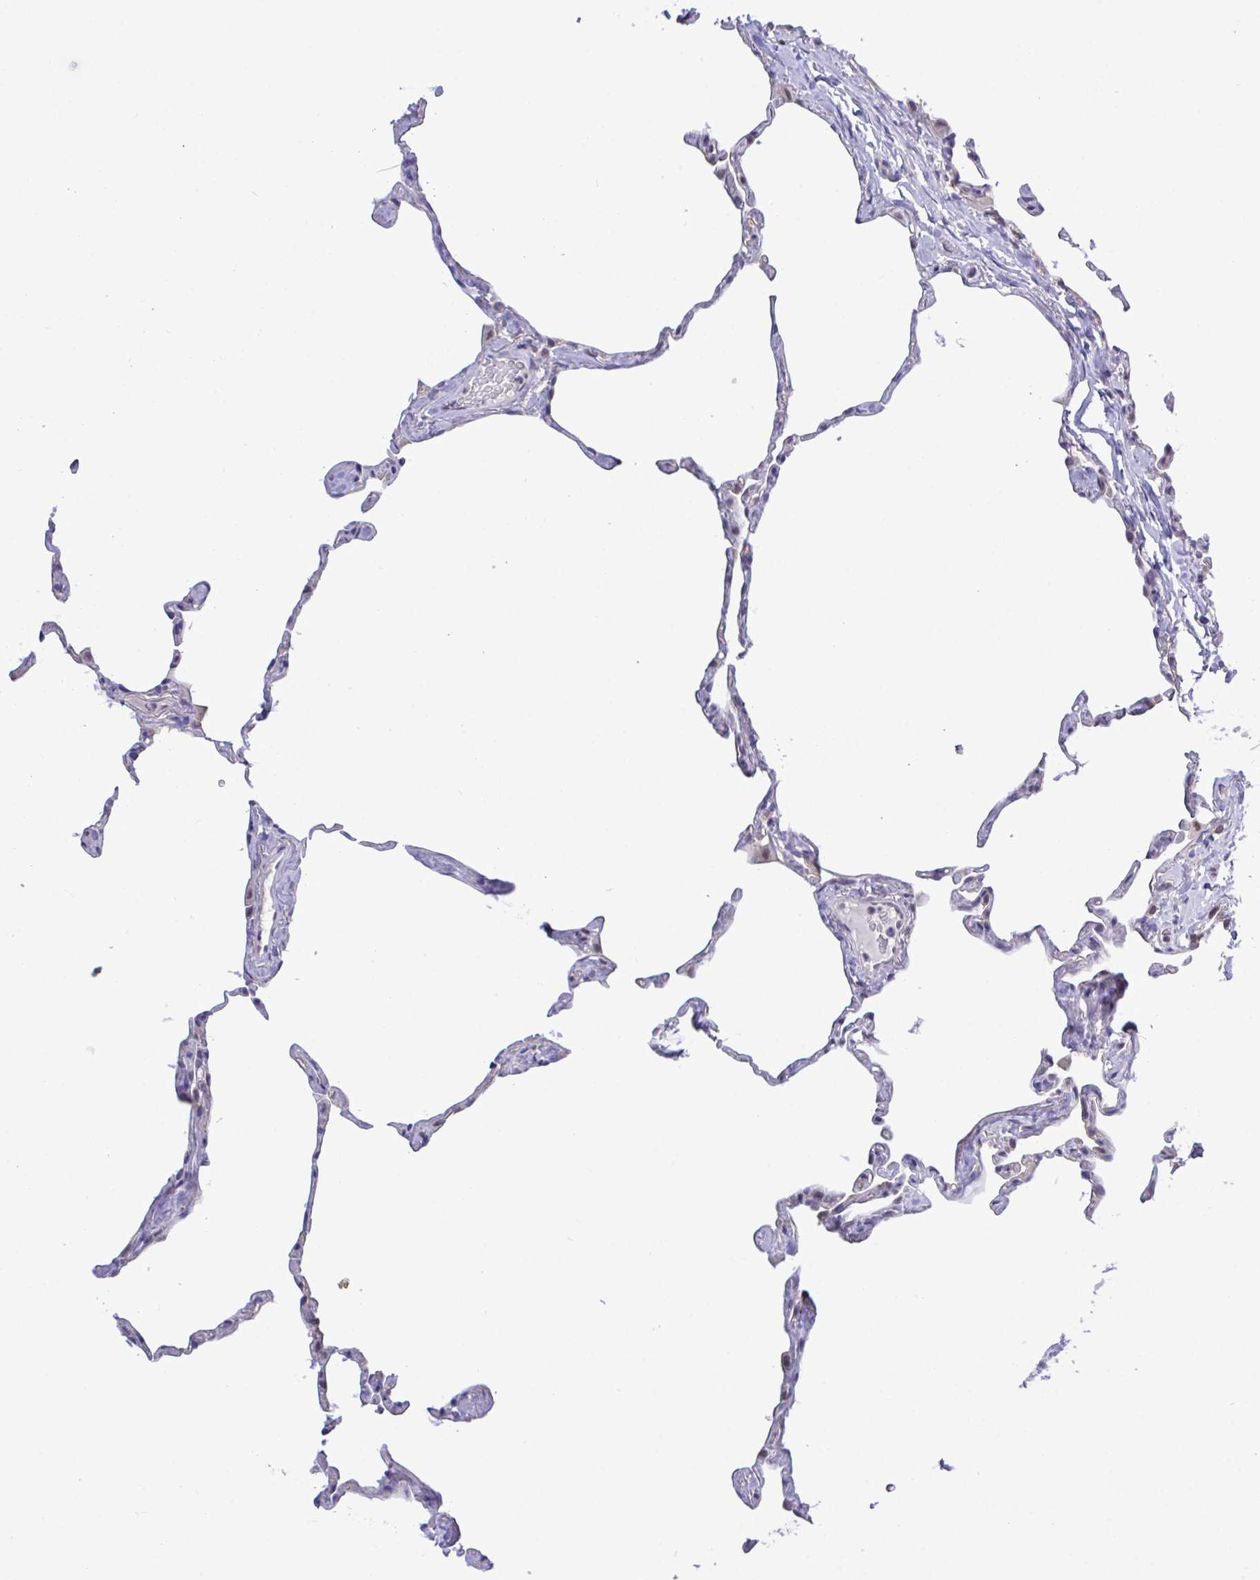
{"staining": {"intensity": "negative", "quantity": "none", "location": "none"}, "tissue": "lung", "cell_type": "Alveolar cells", "image_type": "normal", "snomed": [{"axis": "morphology", "description": "Normal tissue, NOS"}, {"axis": "topography", "description": "Lung"}], "caption": "Alveolar cells are negative for protein expression in benign human lung. The staining was performed using DAB to visualize the protein expression in brown, while the nuclei were stained in blue with hematoxylin (Magnification: 20x).", "gene": "ZNF444", "patient": {"sex": "male", "age": 65}}